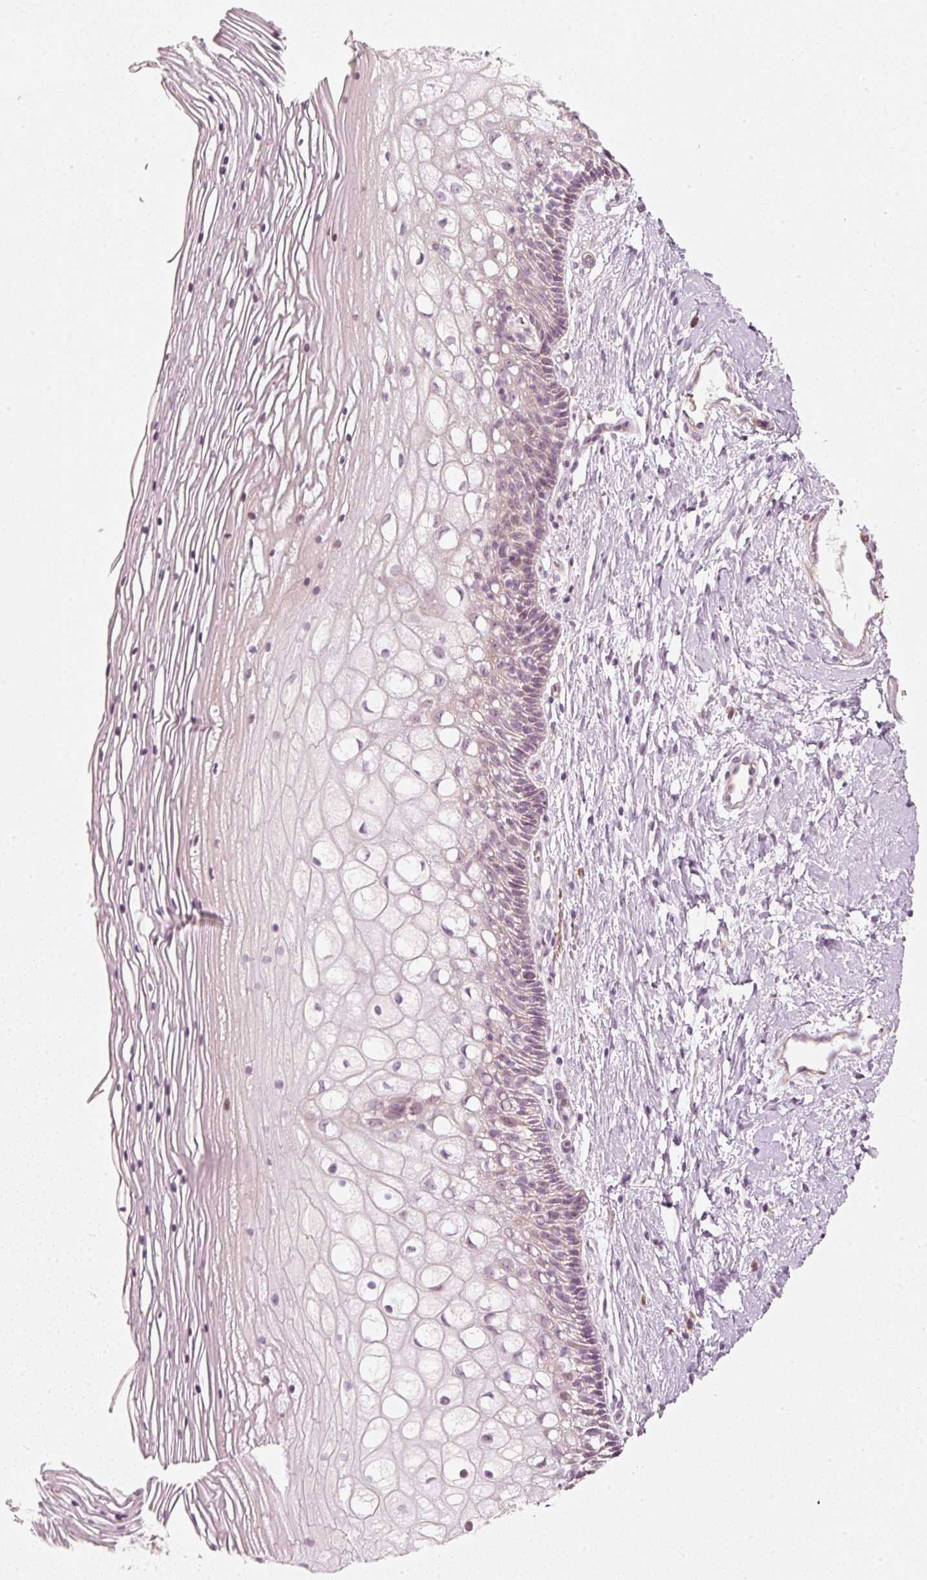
{"staining": {"intensity": "moderate", "quantity": ">75%", "location": "cytoplasmic/membranous"}, "tissue": "cervix", "cell_type": "Glandular cells", "image_type": "normal", "snomed": [{"axis": "morphology", "description": "Normal tissue, NOS"}, {"axis": "topography", "description": "Cervix"}], "caption": "Immunohistochemistry (IHC) photomicrograph of unremarkable cervix stained for a protein (brown), which reveals medium levels of moderate cytoplasmic/membranous positivity in about >75% of glandular cells.", "gene": "KCNQ1", "patient": {"sex": "female", "age": 36}}